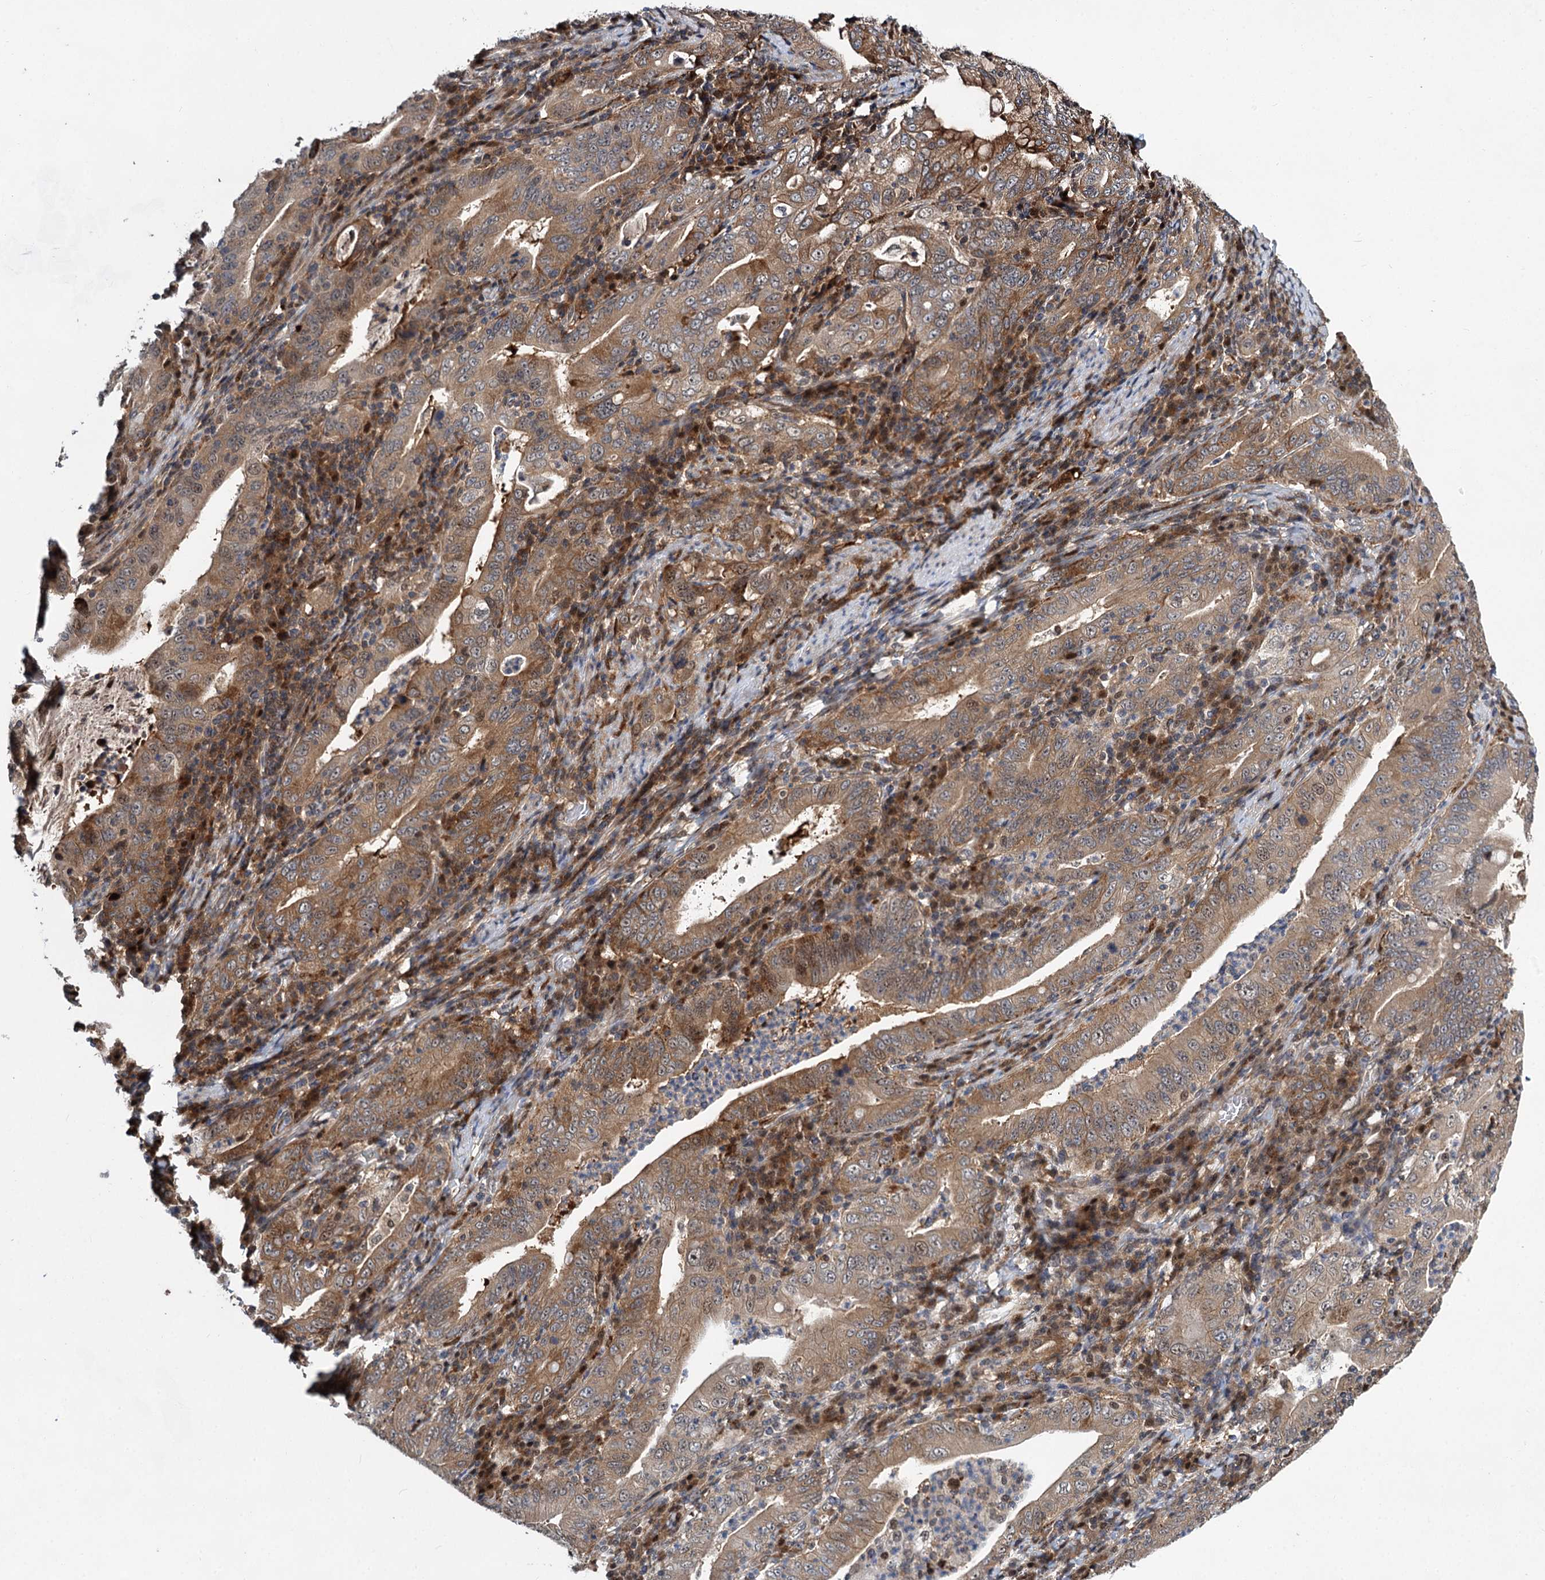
{"staining": {"intensity": "moderate", "quantity": ">75%", "location": "cytoplasmic/membranous"}, "tissue": "stomach cancer", "cell_type": "Tumor cells", "image_type": "cancer", "snomed": [{"axis": "morphology", "description": "Normal tissue, NOS"}, {"axis": "morphology", "description": "Adenocarcinoma, NOS"}, {"axis": "topography", "description": "Esophagus"}, {"axis": "topography", "description": "Stomach, upper"}, {"axis": "topography", "description": "Peripheral nerve tissue"}], "caption": "Adenocarcinoma (stomach) tissue exhibits moderate cytoplasmic/membranous expression in about >75% of tumor cells", "gene": "GPBP1", "patient": {"sex": "male", "age": 62}}